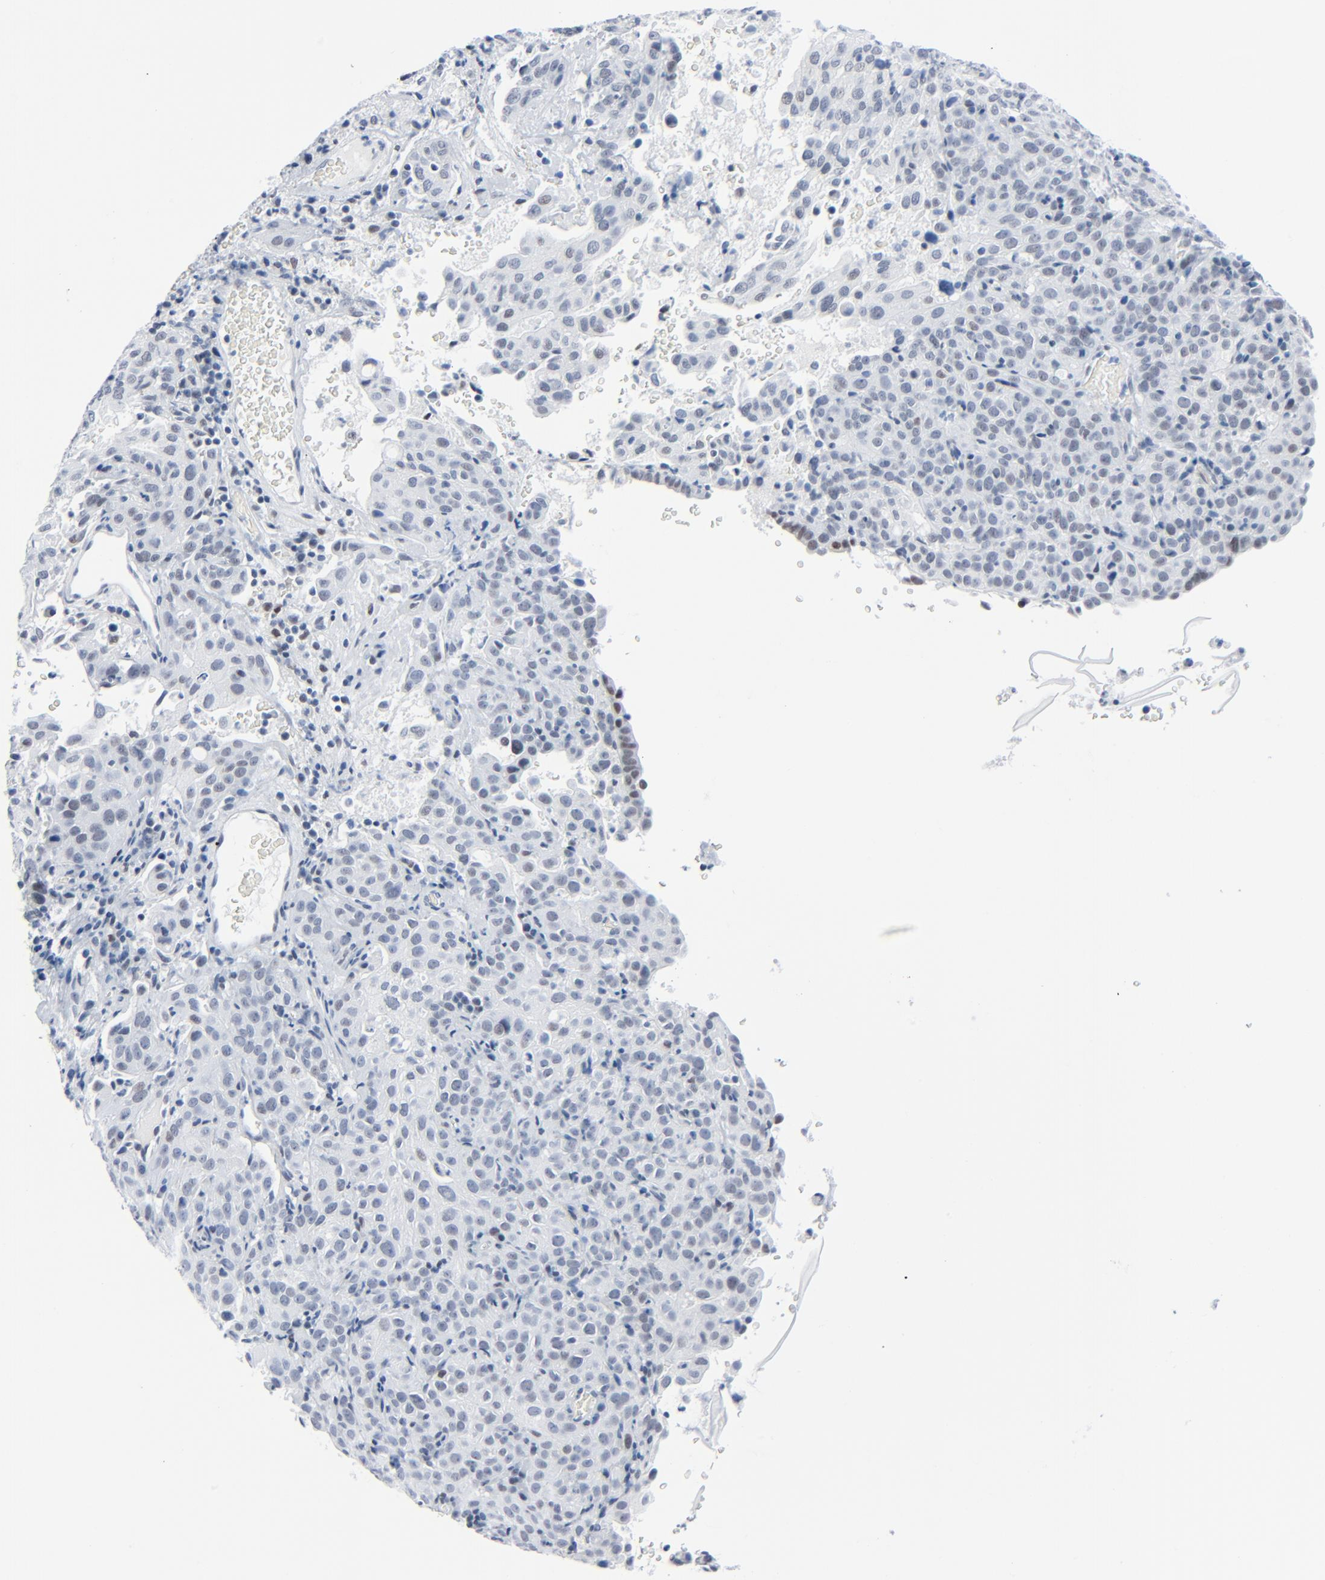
{"staining": {"intensity": "weak", "quantity": "<25%", "location": "nuclear"}, "tissue": "cervical cancer", "cell_type": "Tumor cells", "image_type": "cancer", "snomed": [{"axis": "morphology", "description": "Squamous cell carcinoma, NOS"}, {"axis": "topography", "description": "Cervix"}], "caption": "Immunohistochemistry (IHC) micrograph of neoplastic tissue: human cervical cancer stained with DAB shows no significant protein positivity in tumor cells. (DAB (3,3'-diaminobenzidine) IHC with hematoxylin counter stain).", "gene": "SIRT1", "patient": {"sex": "female", "age": 41}}